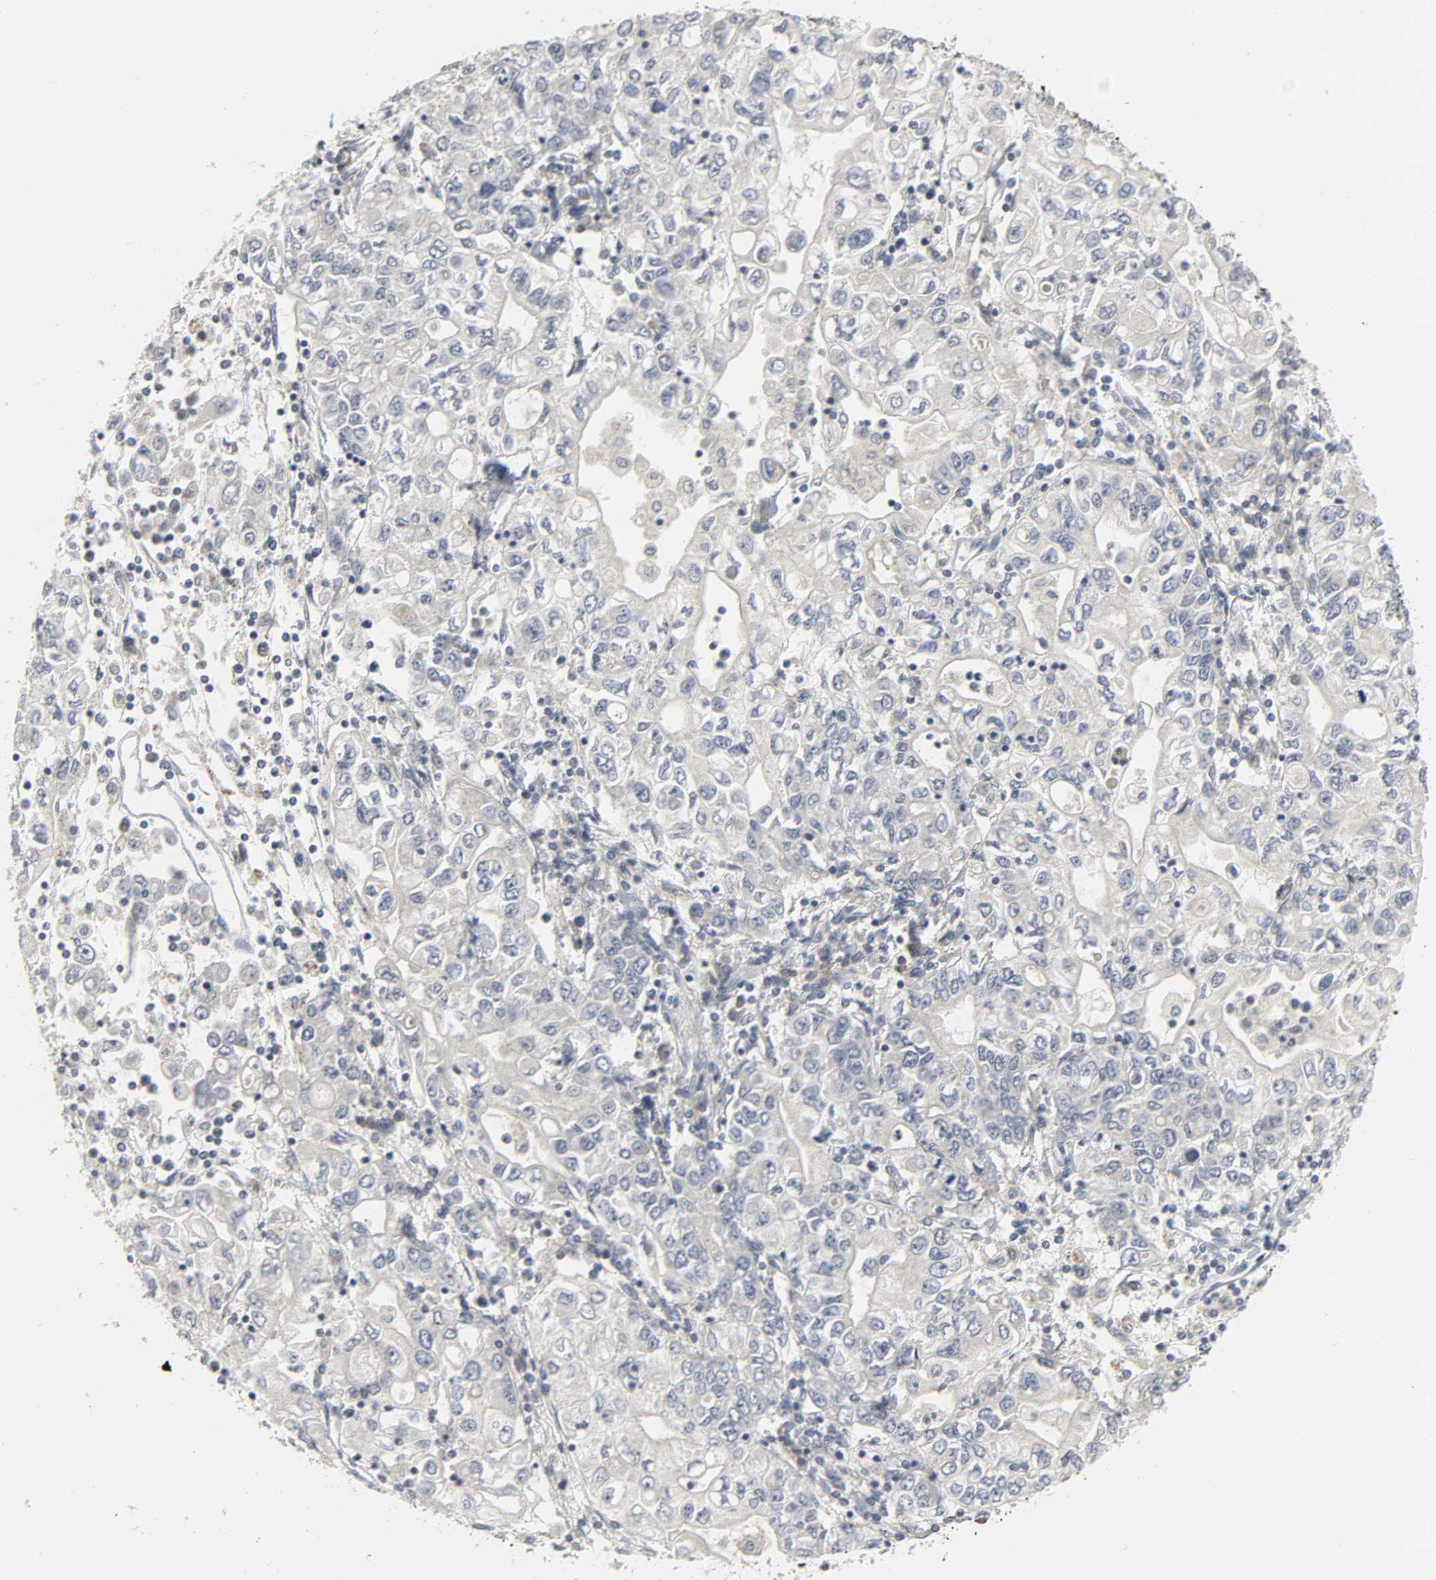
{"staining": {"intensity": "negative", "quantity": "none", "location": "none"}, "tissue": "stomach cancer", "cell_type": "Tumor cells", "image_type": "cancer", "snomed": [{"axis": "morphology", "description": "Adenocarcinoma, NOS"}, {"axis": "topography", "description": "Stomach, lower"}], "caption": "DAB (3,3'-diaminobenzidine) immunohistochemical staining of human stomach cancer exhibits no significant expression in tumor cells. The staining was performed using DAB (3,3'-diaminobenzidine) to visualize the protein expression in brown, while the nuclei were stained in blue with hematoxylin (Magnification: 20x).", "gene": "CLIP1", "patient": {"sex": "female", "age": 72}}